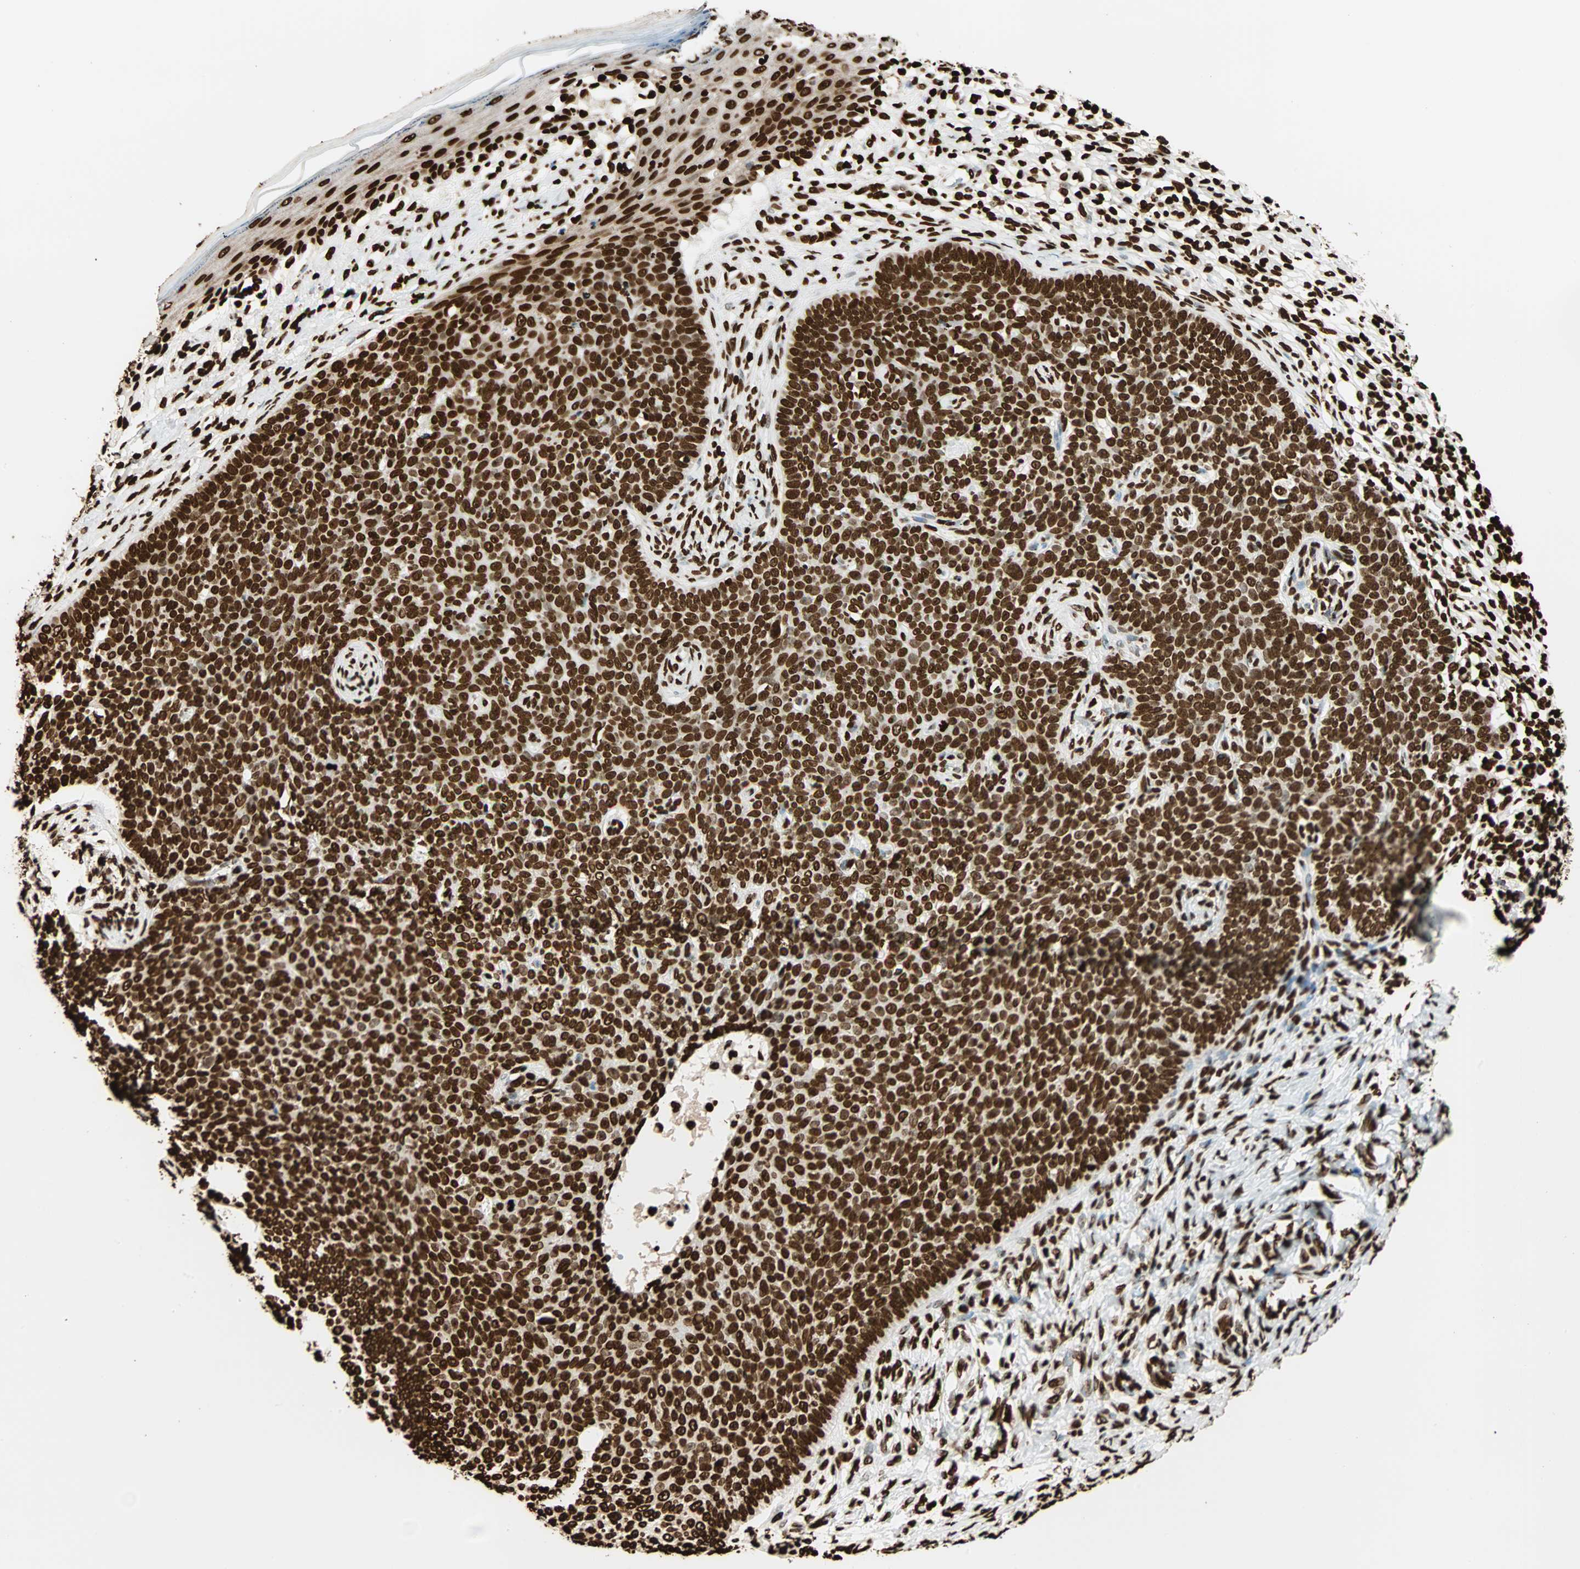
{"staining": {"intensity": "strong", "quantity": ">75%", "location": "nuclear"}, "tissue": "skin cancer", "cell_type": "Tumor cells", "image_type": "cancer", "snomed": [{"axis": "morphology", "description": "Normal tissue, NOS"}, {"axis": "morphology", "description": "Basal cell carcinoma"}, {"axis": "topography", "description": "Skin"}], "caption": "Protein expression analysis of human skin cancer (basal cell carcinoma) reveals strong nuclear staining in approximately >75% of tumor cells.", "gene": "GLI2", "patient": {"sex": "male", "age": 87}}